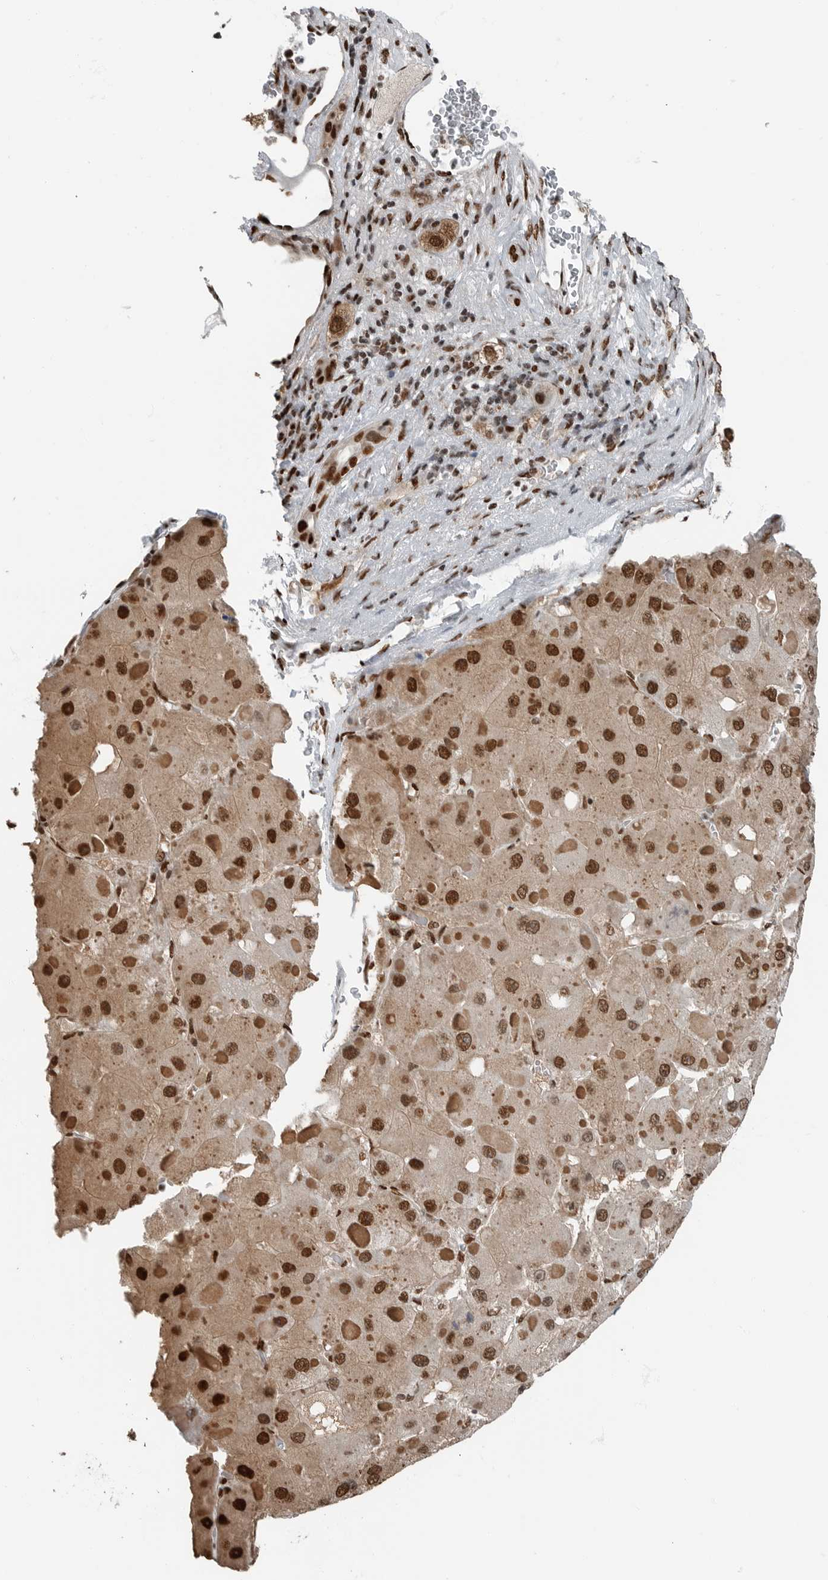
{"staining": {"intensity": "strong", "quantity": ">75%", "location": "nuclear"}, "tissue": "liver cancer", "cell_type": "Tumor cells", "image_type": "cancer", "snomed": [{"axis": "morphology", "description": "Carcinoma, Hepatocellular, NOS"}, {"axis": "topography", "description": "Liver"}], "caption": "This micrograph reveals immunohistochemistry staining of liver cancer, with high strong nuclear expression in about >75% of tumor cells.", "gene": "BLZF1", "patient": {"sex": "female", "age": 73}}